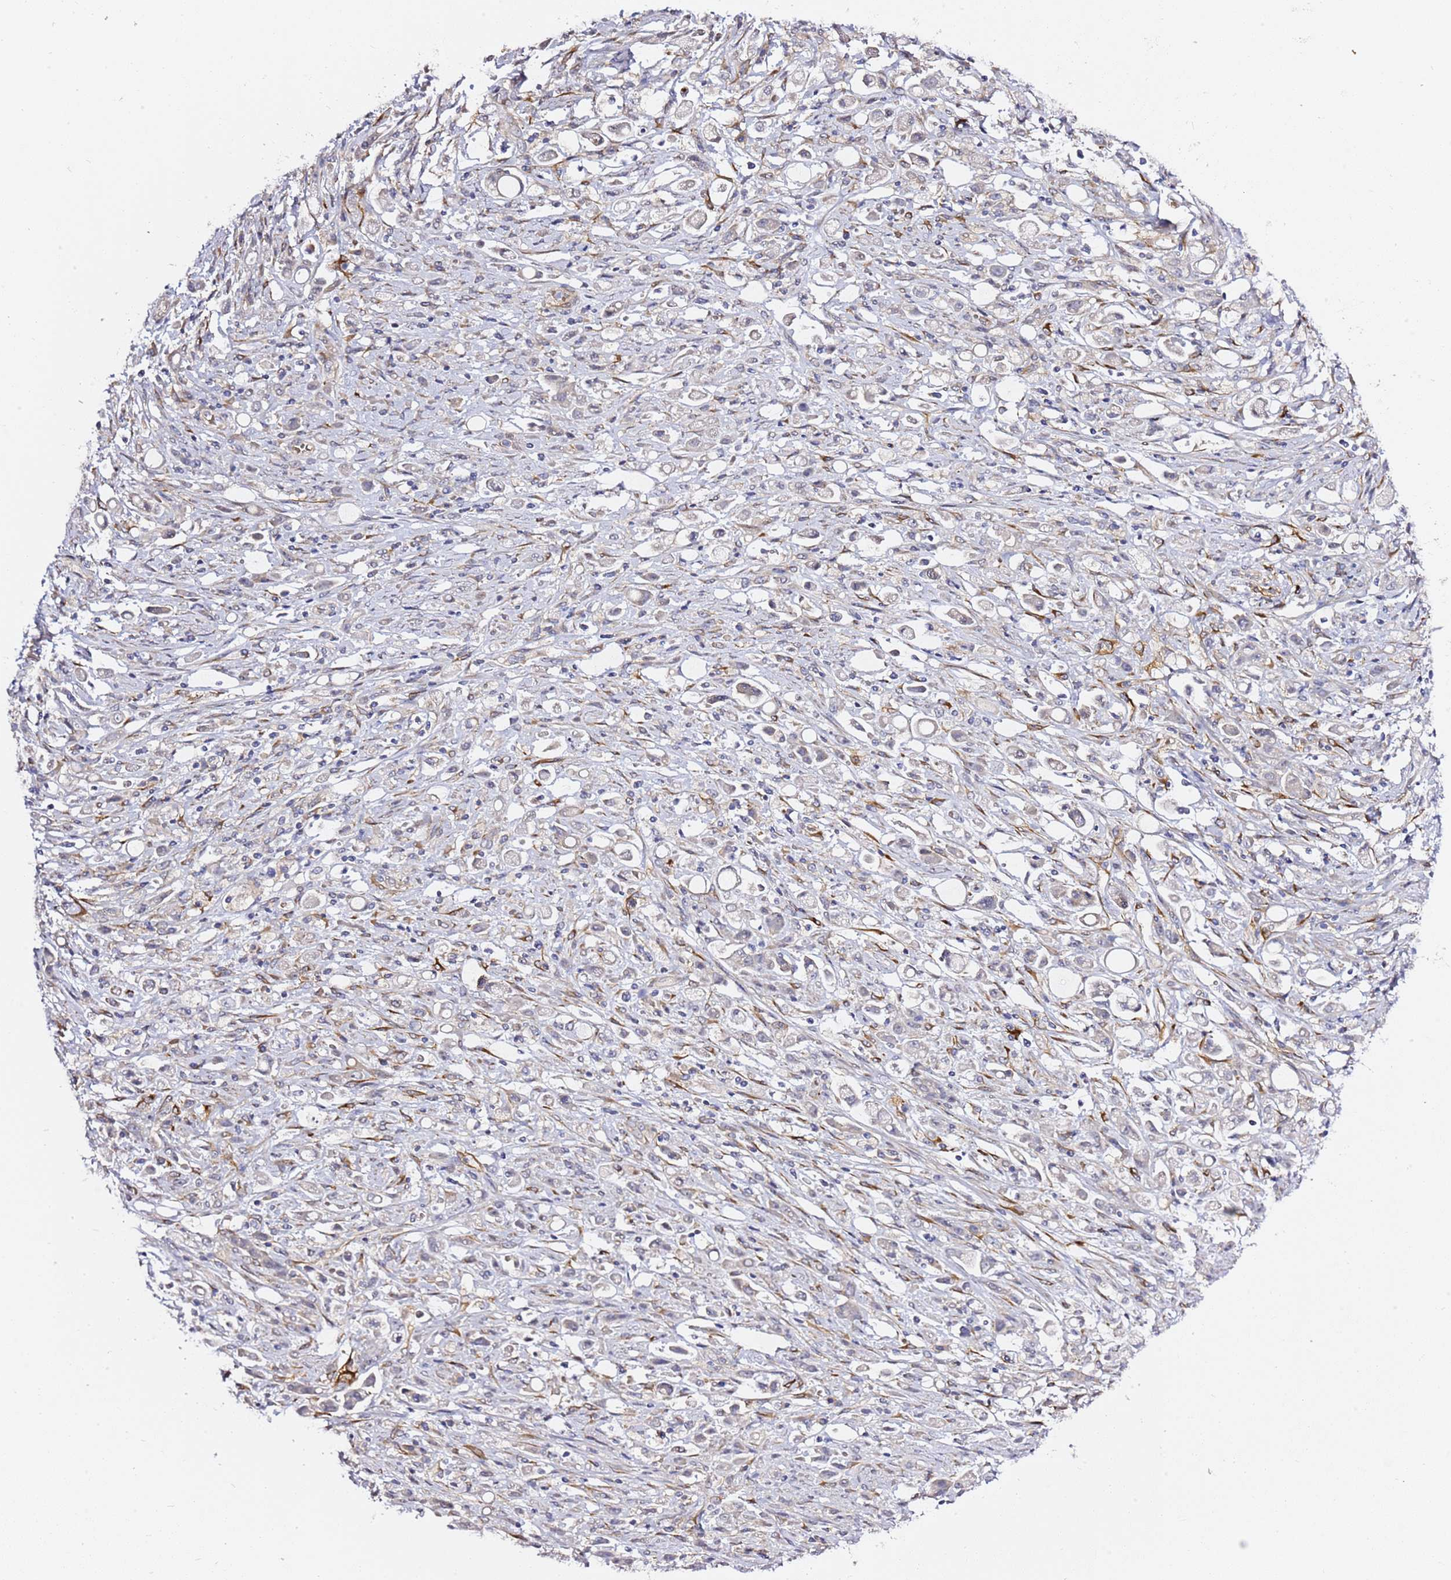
{"staining": {"intensity": "negative", "quantity": "none", "location": "none"}, "tissue": "stomach cancer", "cell_type": "Tumor cells", "image_type": "cancer", "snomed": [{"axis": "morphology", "description": "Adenocarcinoma, NOS"}, {"axis": "topography", "description": "Stomach"}], "caption": "An immunohistochemistry (IHC) histopathology image of stomach adenocarcinoma is shown. There is no staining in tumor cells of stomach adenocarcinoma.", "gene": "RFK", "patient": {"sex": "female", "age": 60}}